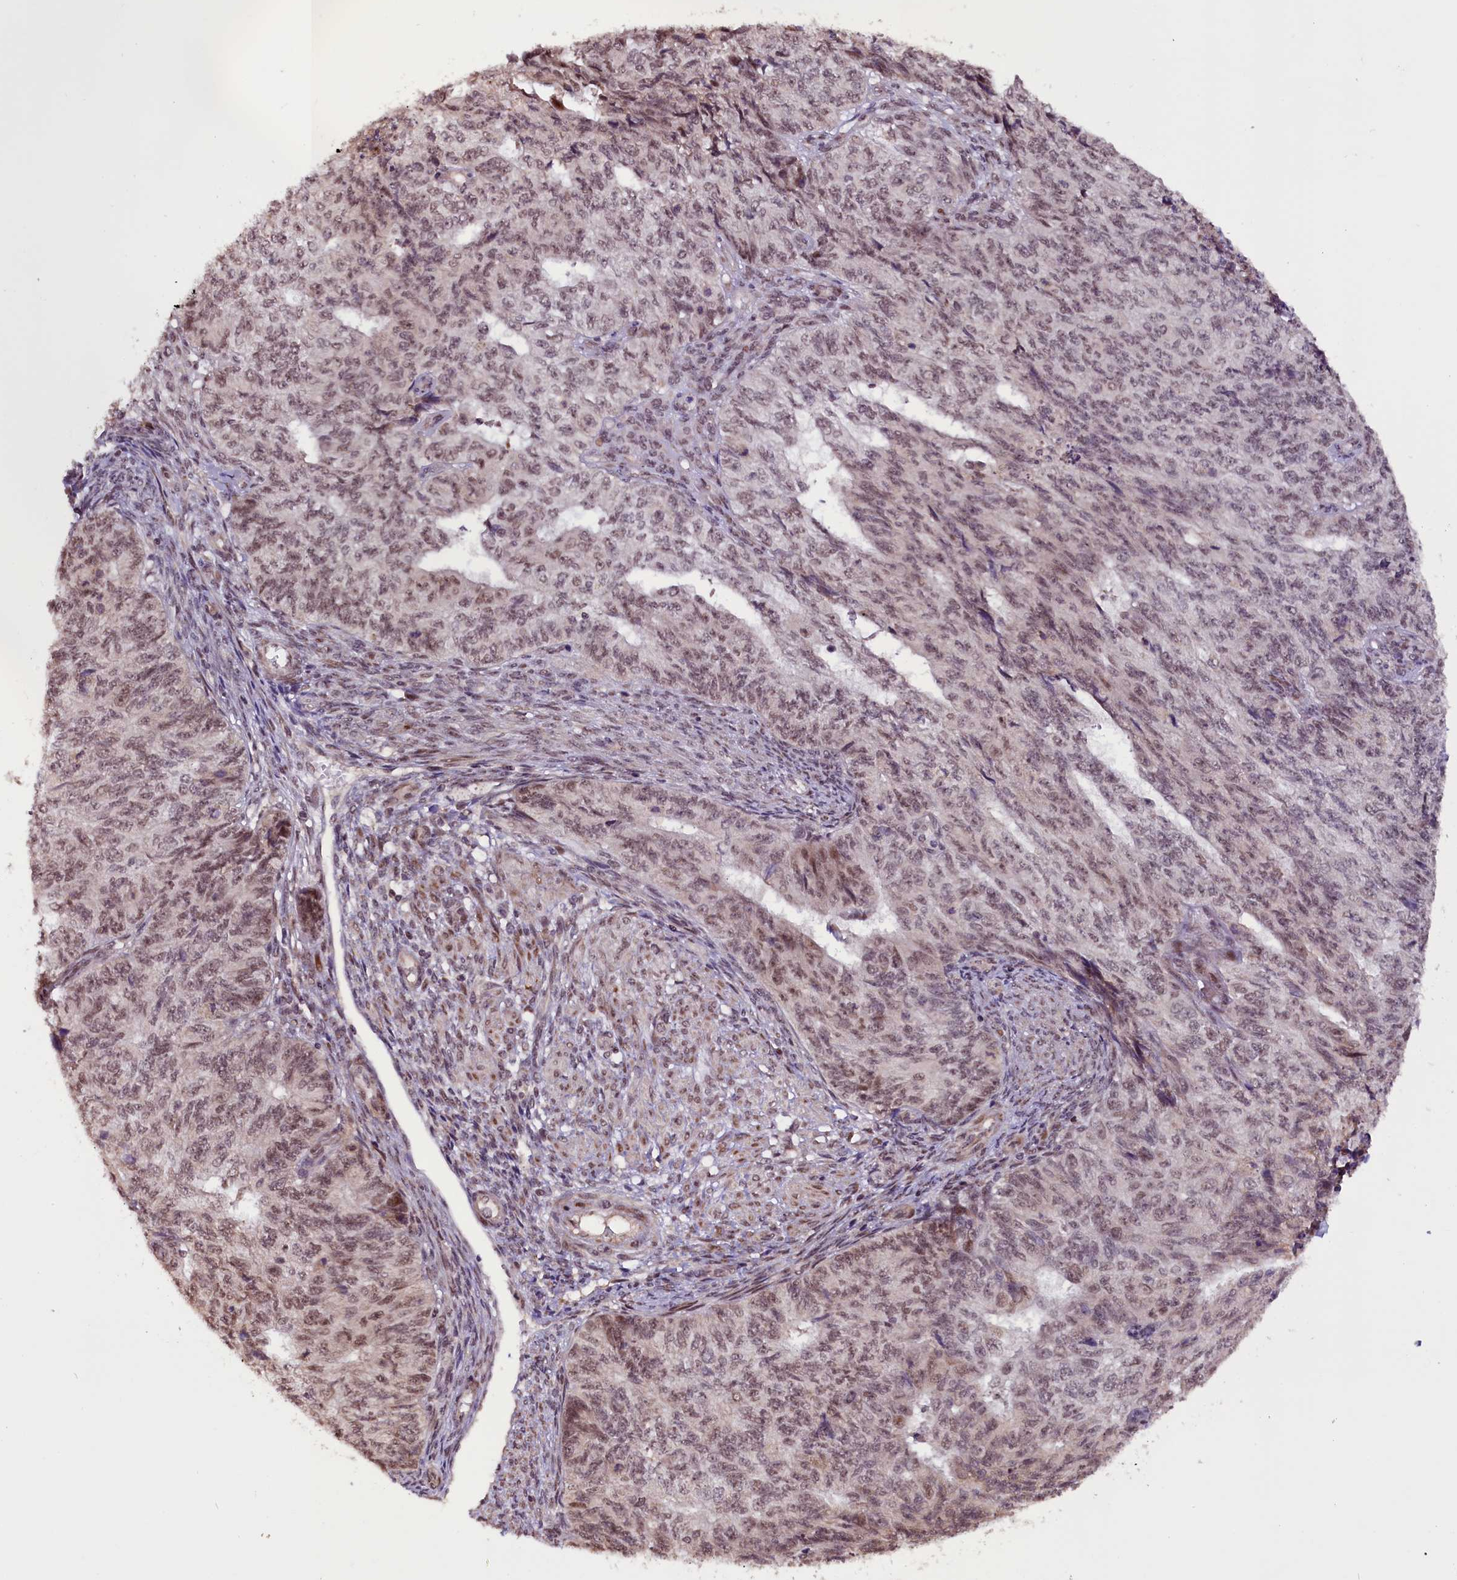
{"staining": {"intensity": "moderate", "quantity": ">75%", "location": "nuclear"}, "tissue": "endometrial cancer", "cell_type": "Tumor cells", "image_type": "cancer", "snomed": [{"axis": "morphology", "description": "Adenocarcinoma, NOS"}, {"axis": "topography", "description": "Endometrium"}], "caption": "Endometrial cancer tissue exhibits moderate nuclear staining in about >75% of tumor cells, visualized by immunohistochemistry.", "gene": "RPUSD2", "patient": {"sex": "female", "age": 32}}